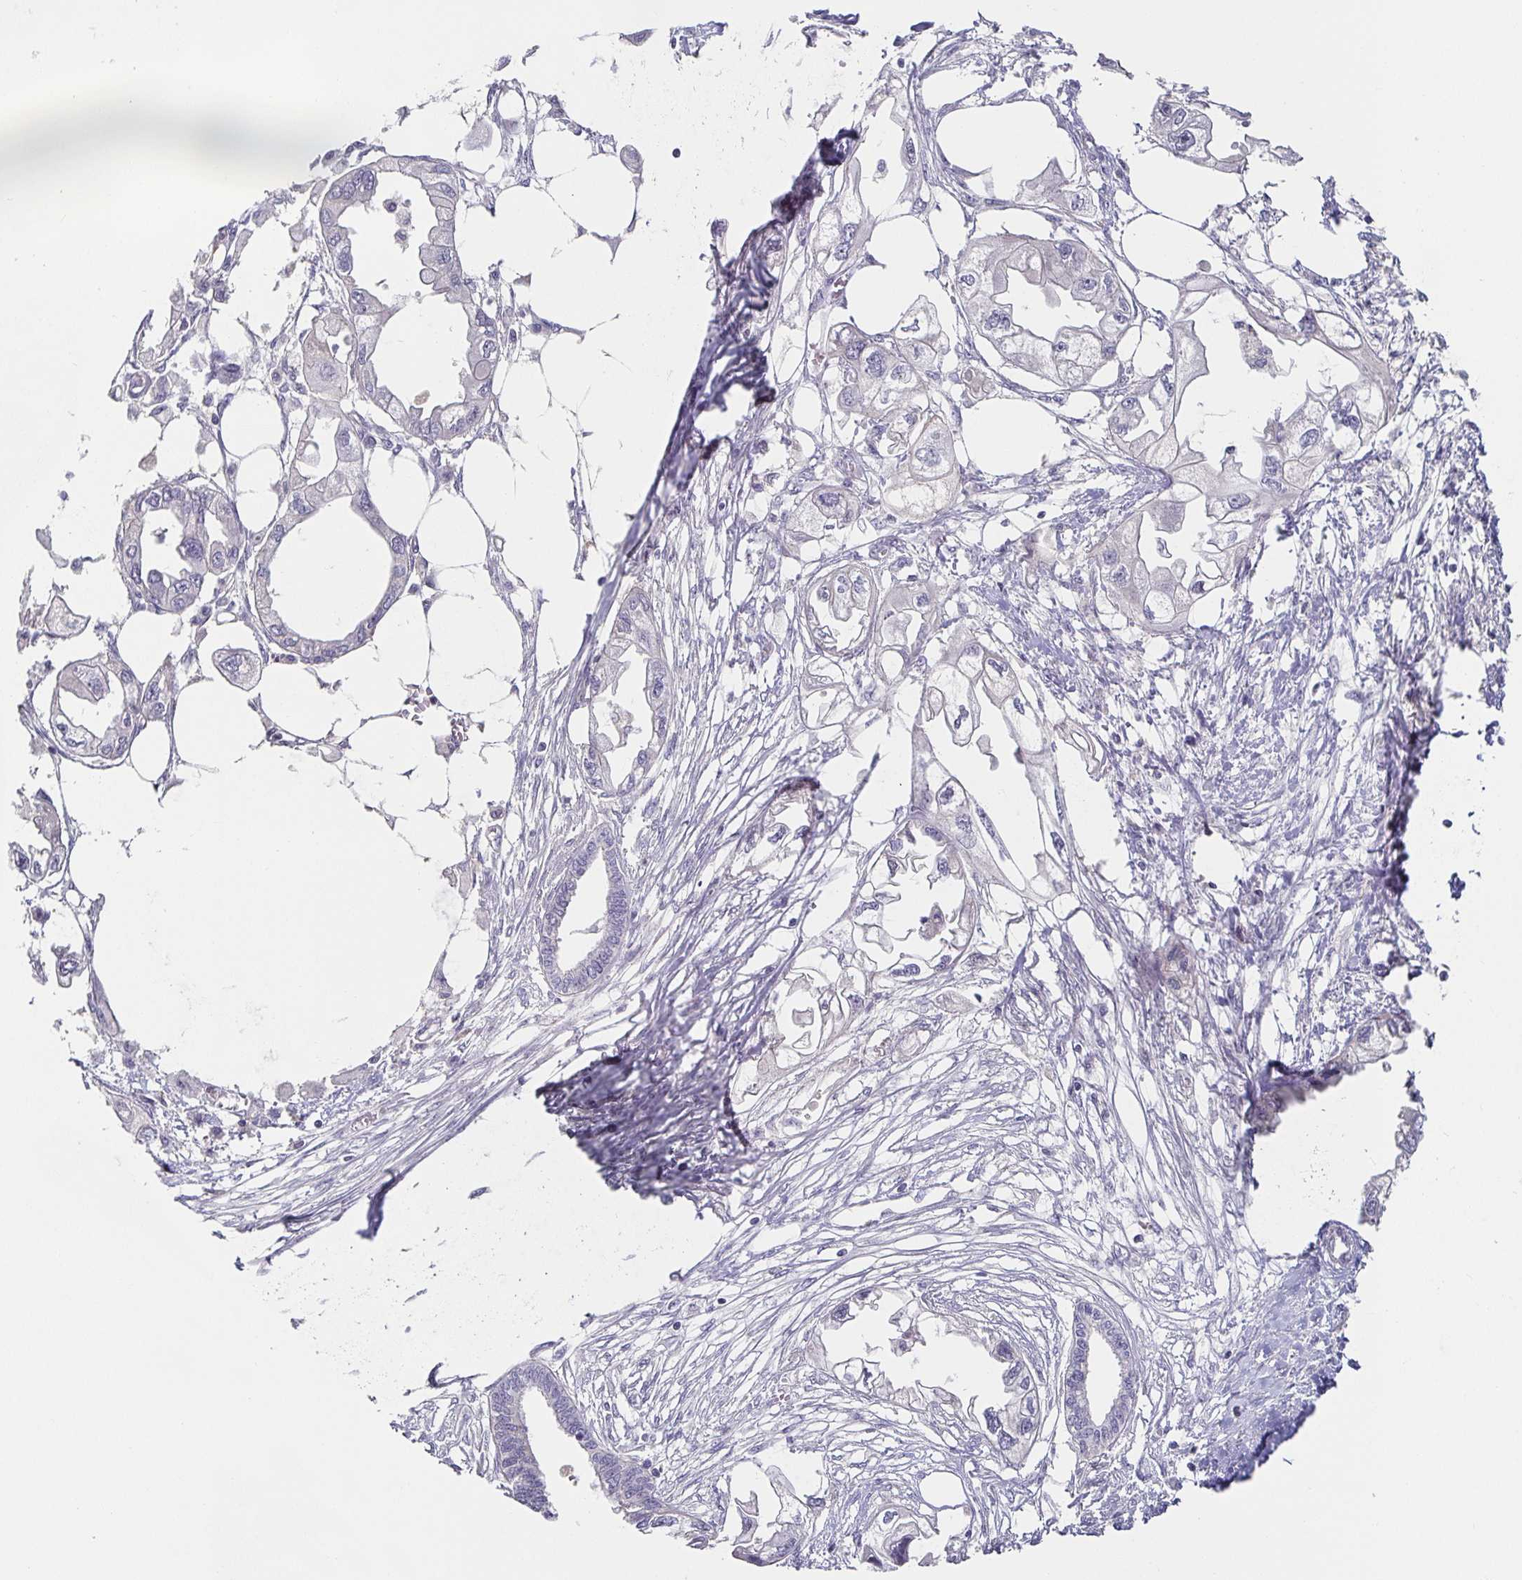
{"staining": {"intensity": "negative", "quantity": "none", "location": "none"}, "tissue": "endometrial cancer", "cell_type": "Tumor cells", "image_type": "cancer", "snomed": [{"axis": "morphology", "description": "Adenocarcinoma, NOS"}, {"axis": "morphology", "description": "Adenocarcinoma, metastatic, NOS"}, {"axis": "topography", "description": "Adipose tissue"}, {"axis": "topography", "description": "Endometrium"}], "caption": "Protein analysis of metastatic adenocarcinoma (endometrial) demonstrates no significant expression in tumor cells.", "gene": "PIWIL3", "patient": {"sex": "female", "age": 67}}